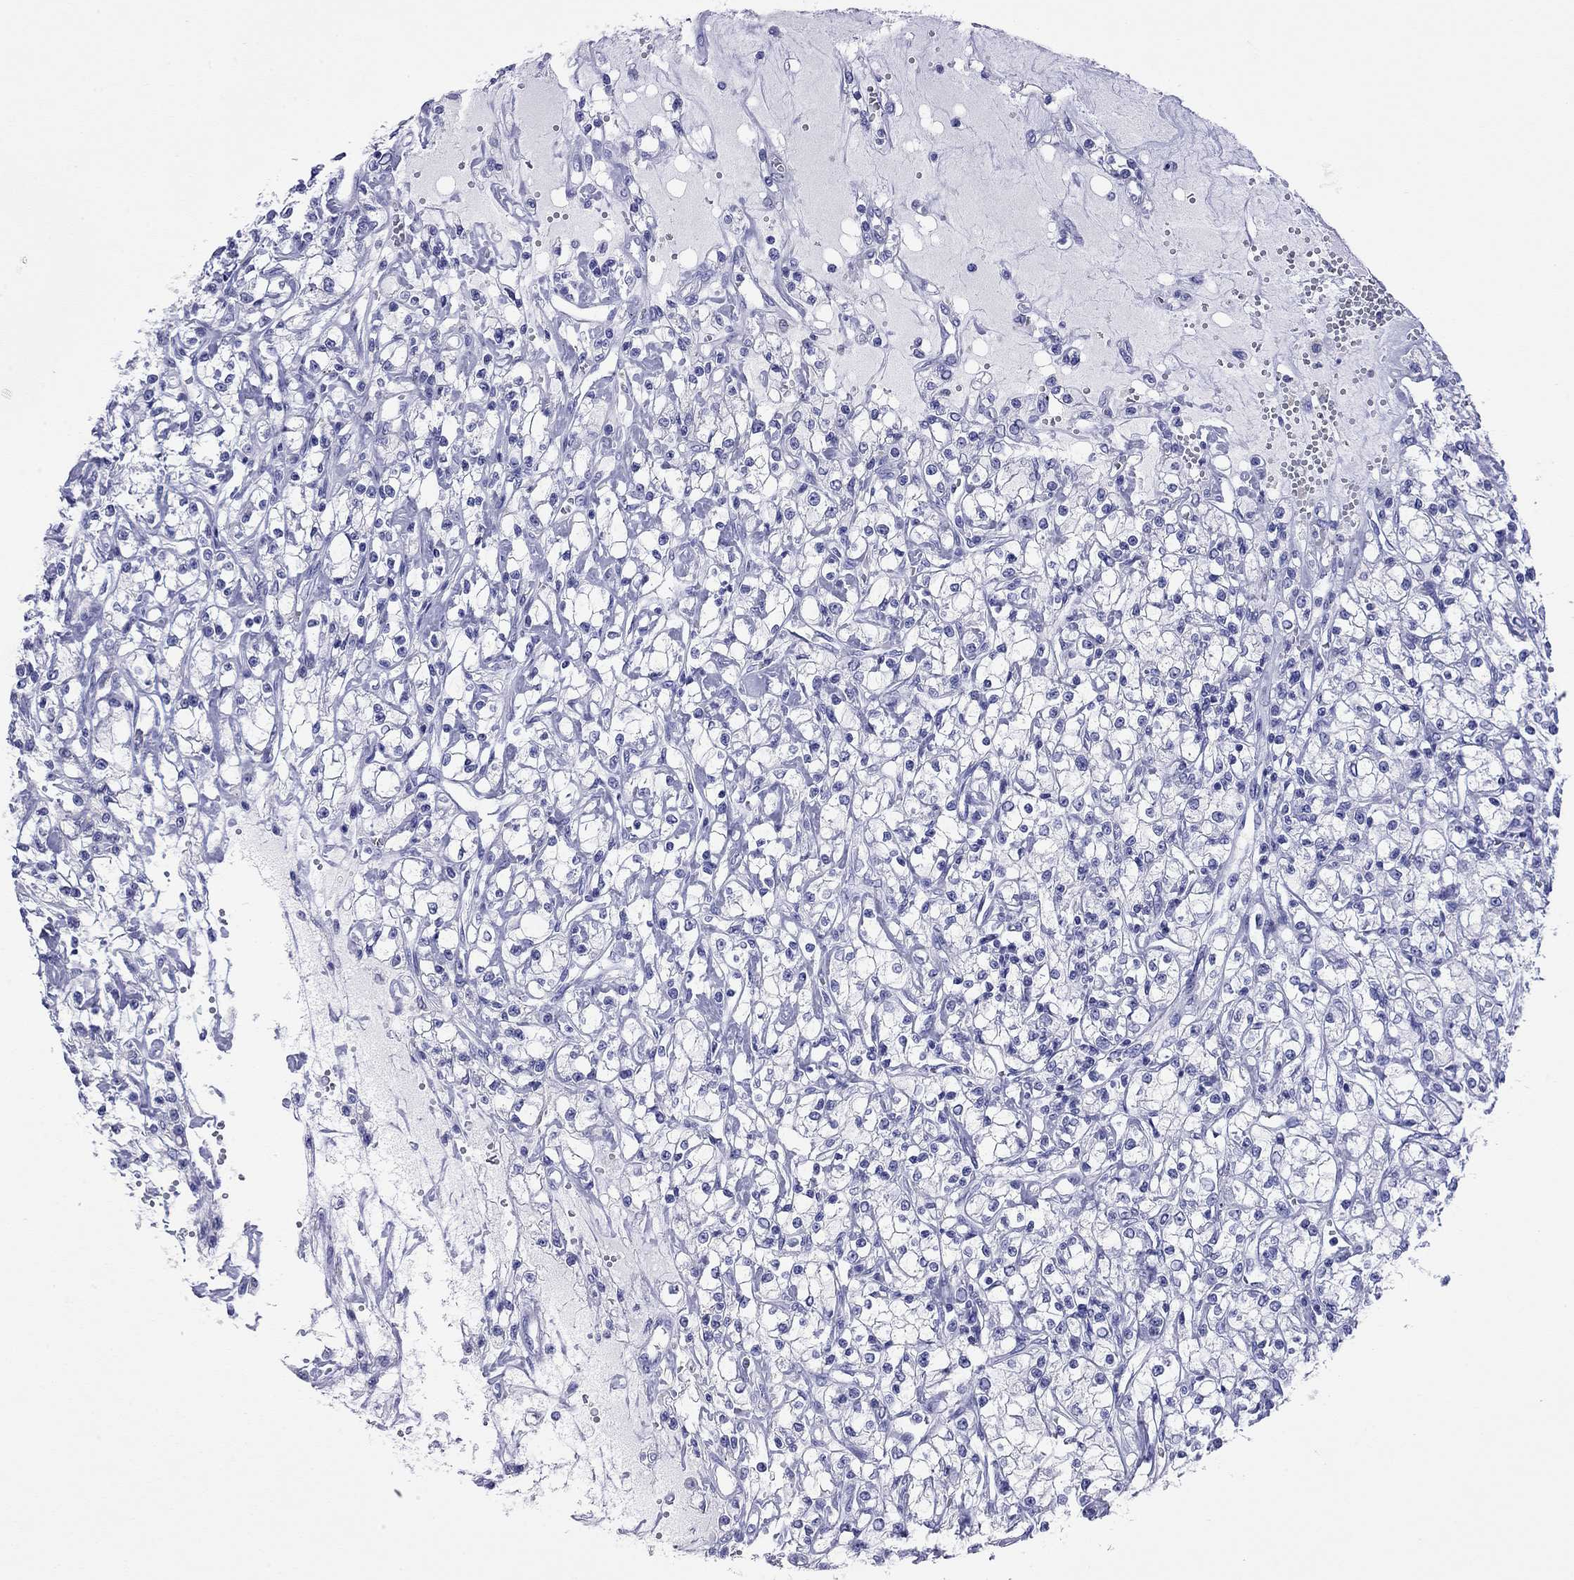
{"staining": {"intensity": "negative", "quantity": "none", "location": "none"}, "tissue": "renal cancer", "cell_type": "Tumor cells", "image_type": "cancer", "snomed": [{"axis": "morphology", "description": "Adenocarcinoma, NOS"}, {"axis": "topography", "description": "Kidney"}], "caption": "An immunohistochemistry (IHC) histopathology image of renal adenocarcinoma is shown. There is no staining in tumor cells of renal adenocarcinoma.", "gene": "FIGLA", "patient": {"sex": "female", "age": 59}}